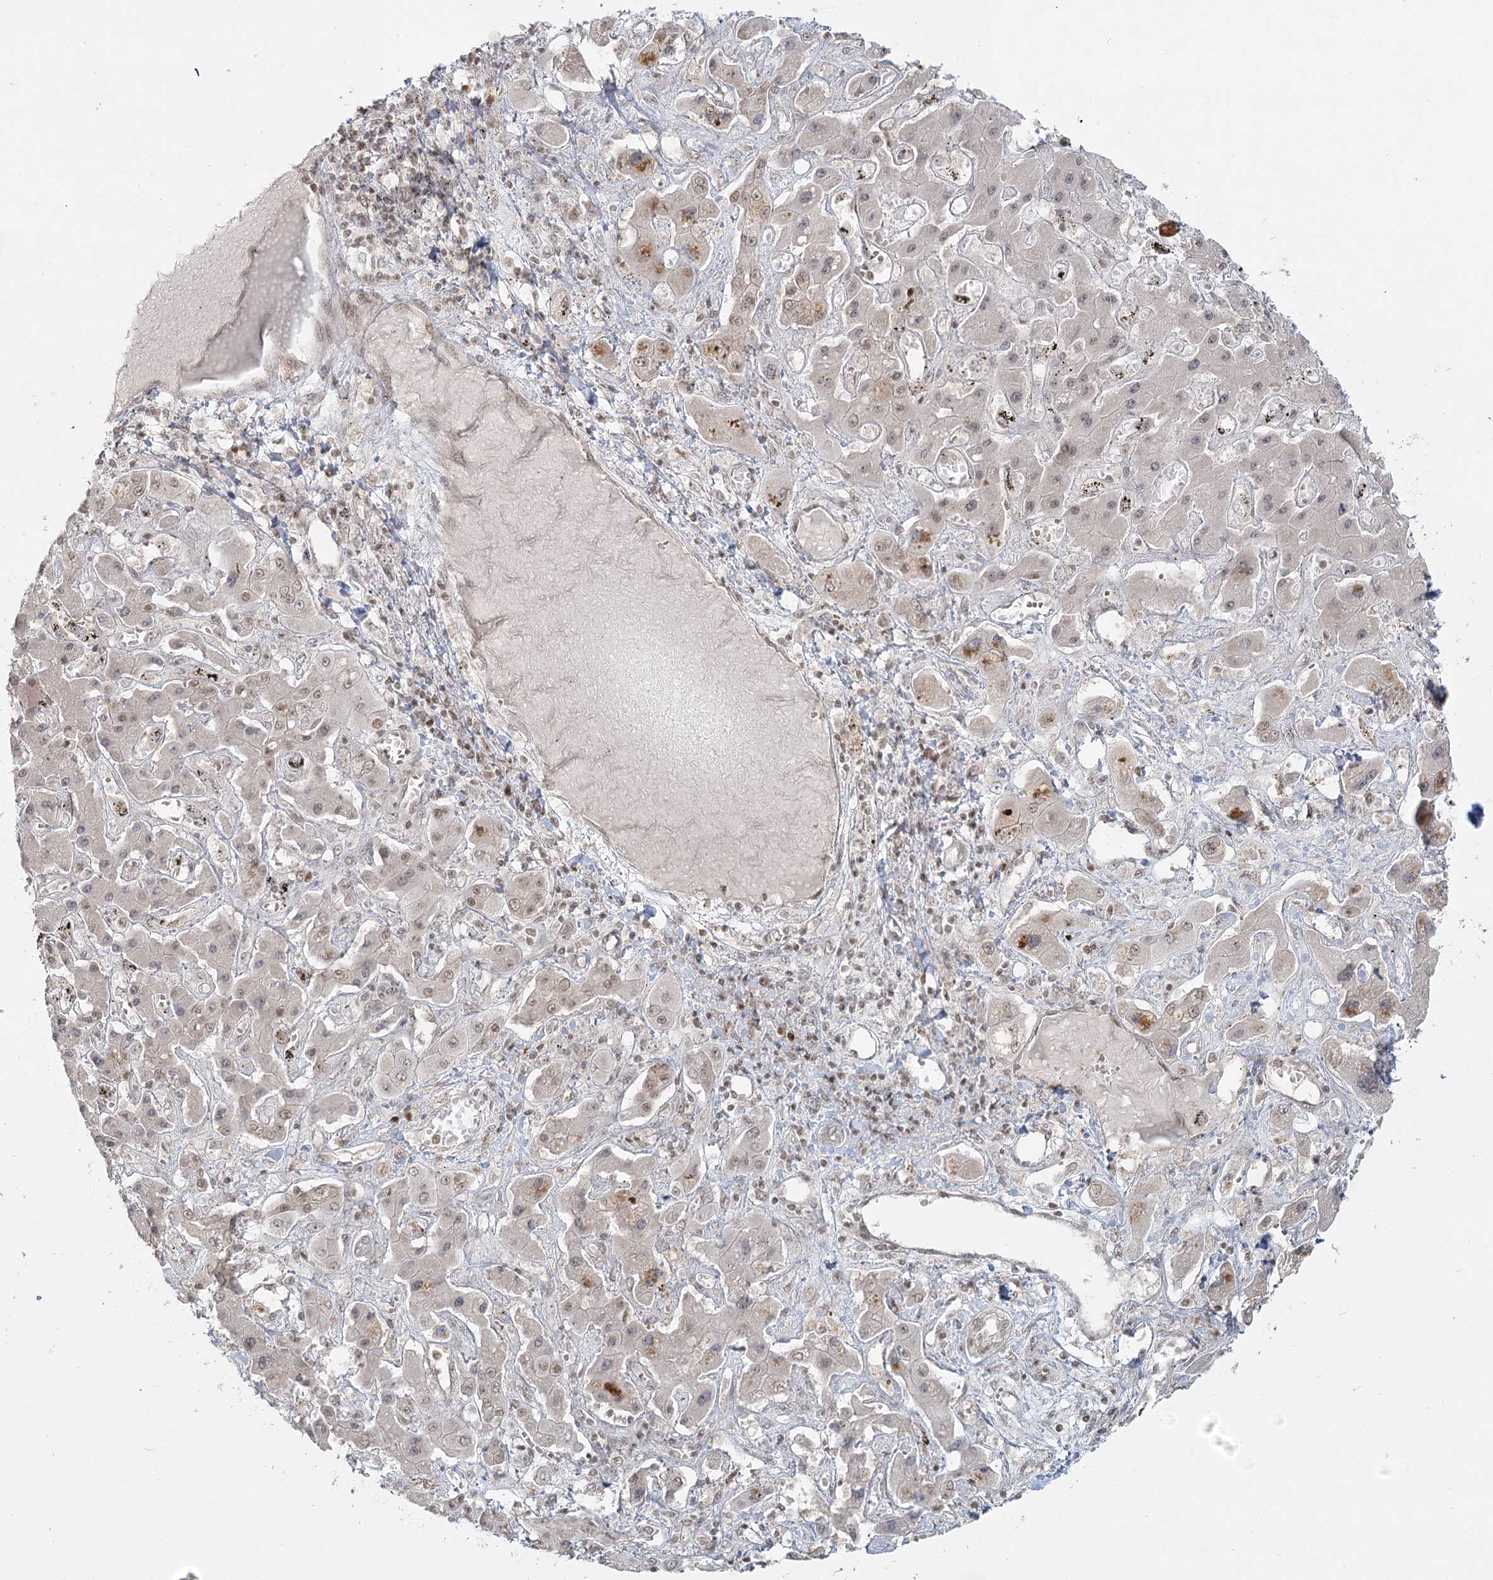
{"staining": {"intensity": "weak", "quantity": "<25%", "location": "nuclear"}, "tissue": "liver cancer", "cell_type": "Tumor cells", "image_type": "cancer", "snomed": [{"axis": "morphology", "description": "Cholangiocarcinoma"}, {"axis": "topography", "description": "Liver"}], "caption": "Immunohistochemistry (IHC) image of human liver cholangiocarcinoma stained for a protein (brown), which exhibits no staining in tumor cells.", "gene": "R3HCC1L", "patient": {"sex": "male", "age": 67}}